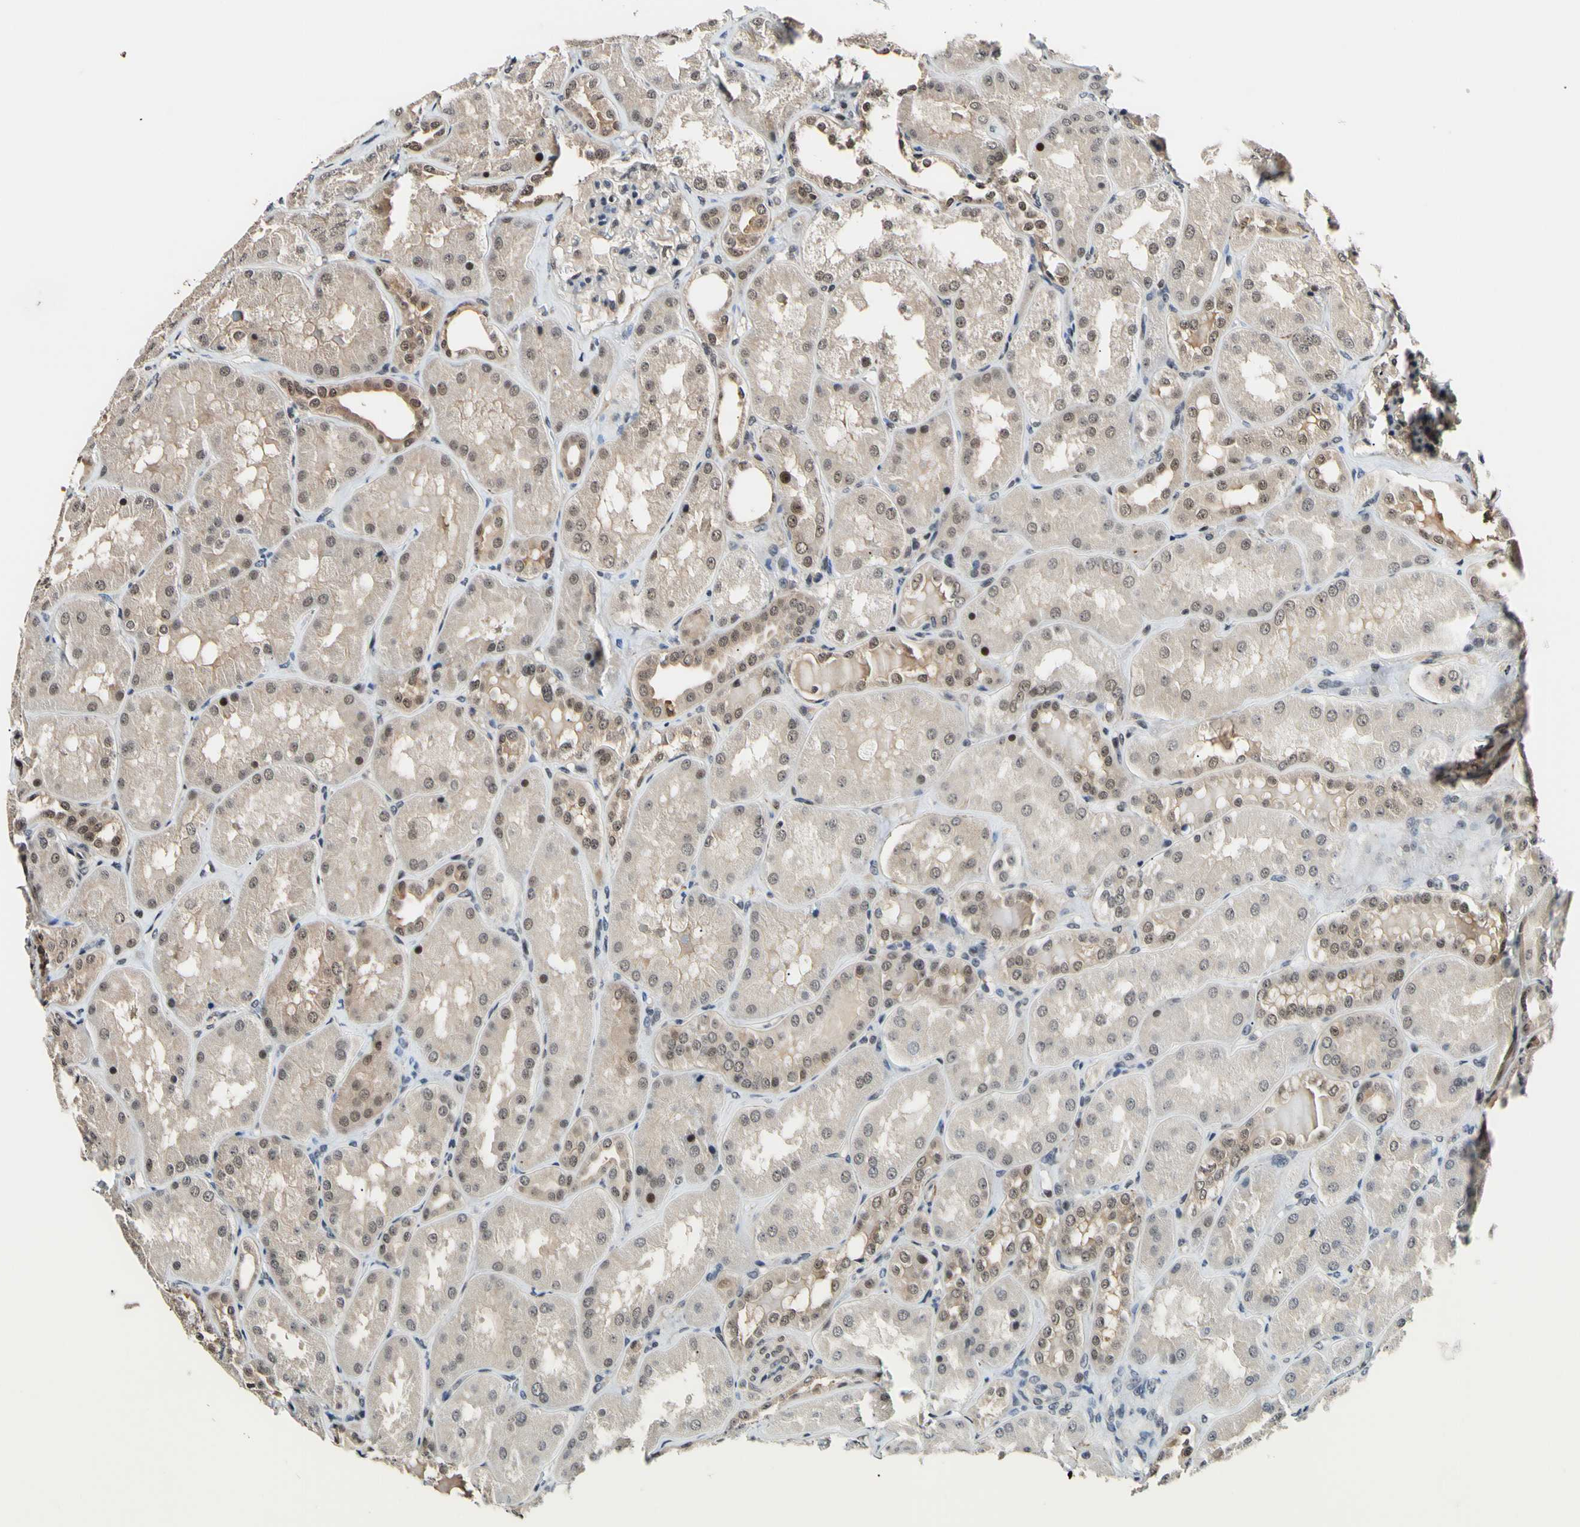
{"staining": {"intensity": "weak", "quantity": "25%-75%", "location": "nuclear"}, "tissue": "kidney", "cell_type": "Cells in glomeruli", "image_type": "normal", "snomed": [{"axis": "morphology", "description": "Normal tissue, NOS"}, {"axis": "topography", "description": "Kidney"}], "caption": "High-power microscopy captured an IHC image of benign kidney, revealing weak nuclear positivity in about 25%-75% of cells in glomeruli.", "gene": "PSMD10", "patient": {"sex": "female", "age": 56}}